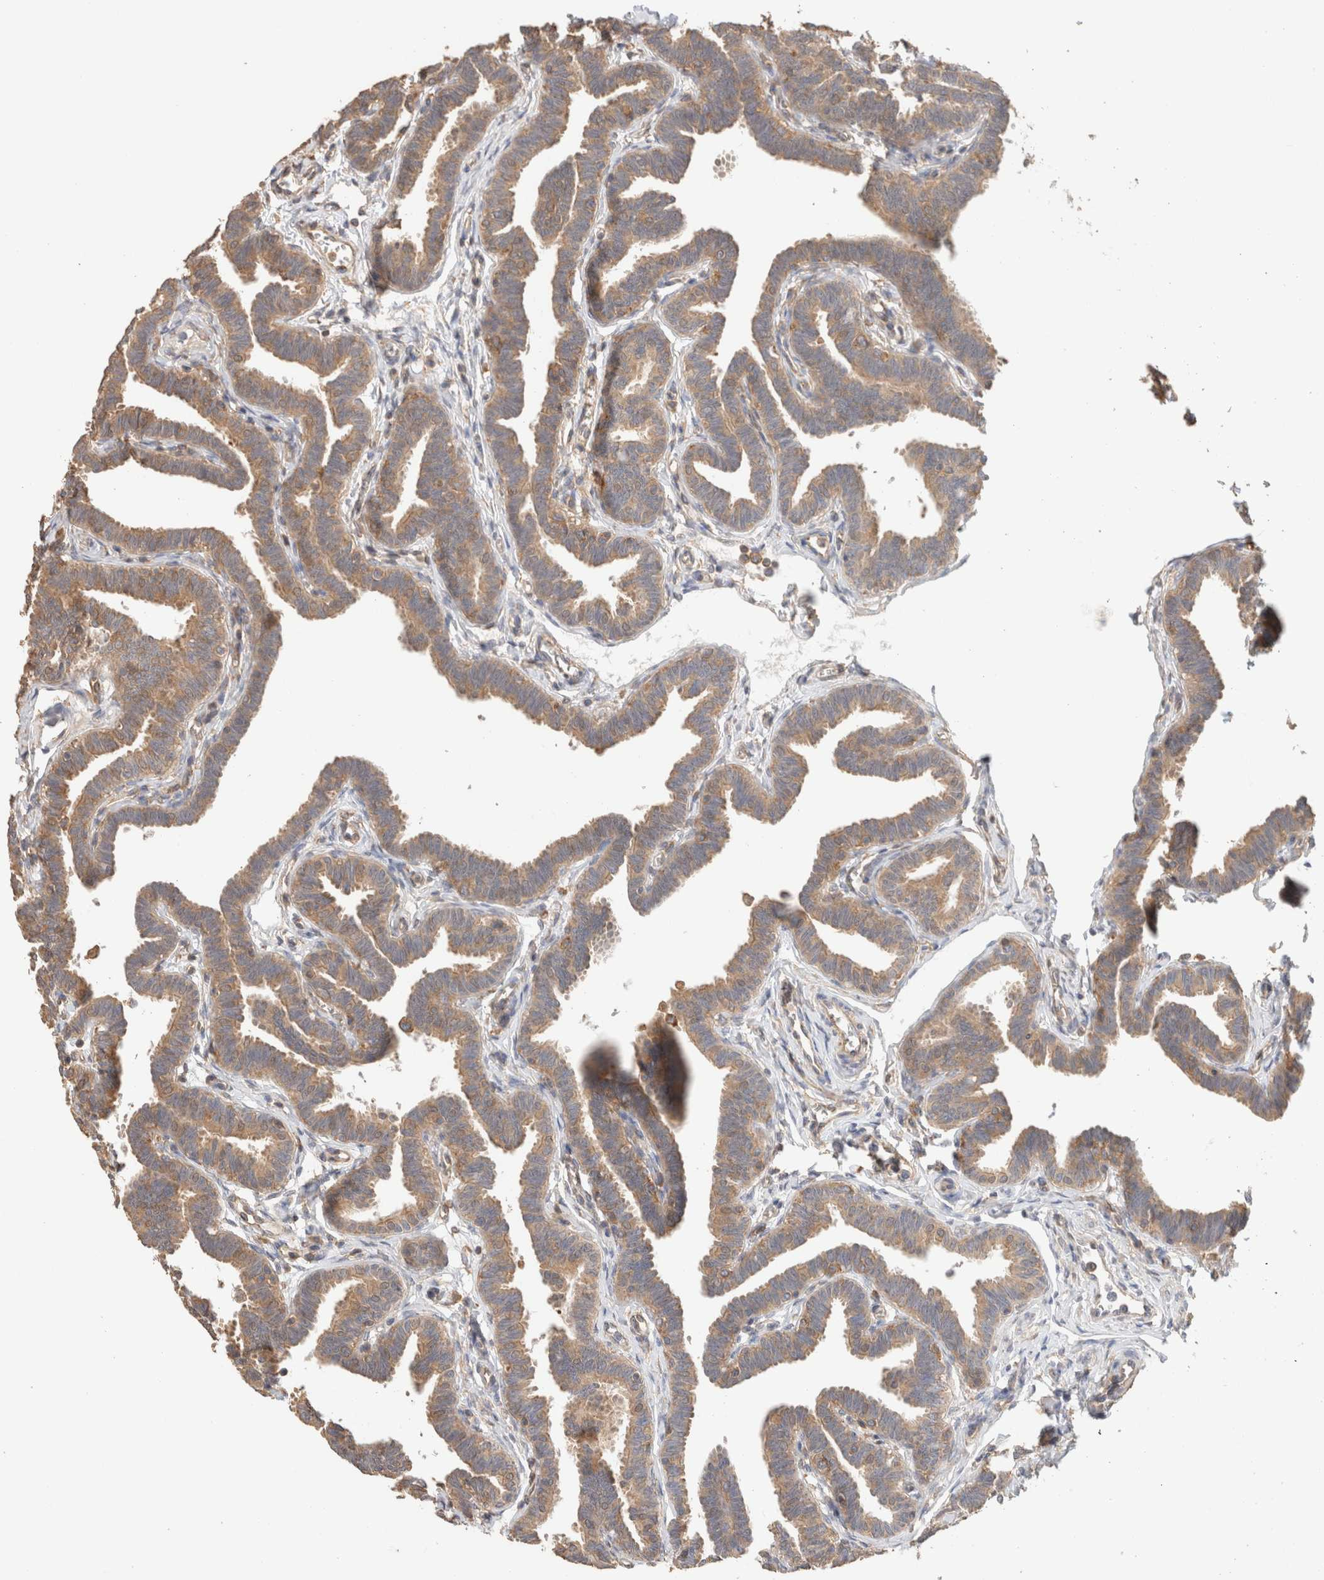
{"staining": {"intensity": "moderate", "quantity": ">75%", "location": "cytoplasmic/membranous"}, "tissue": "fallopian tube", "cell_type": "Glandular cells", "image_type": "normal", "snomed": [{"axis": "morphology", "description": "Normal tissue, NOS"}, {"axis": "topography", "description": "Fallopian tube"}, {"axis": "topography", "description": "Ovary"}], "caption": "Immunohistochemical staining of normal human fallopian tube exhibits >75% levels of moderate cytoplasmic/membranous protein positivity in about >75% of glandular cells.", "gene": "CFAP418", "patient": {"sex": "female", "age": 23}}